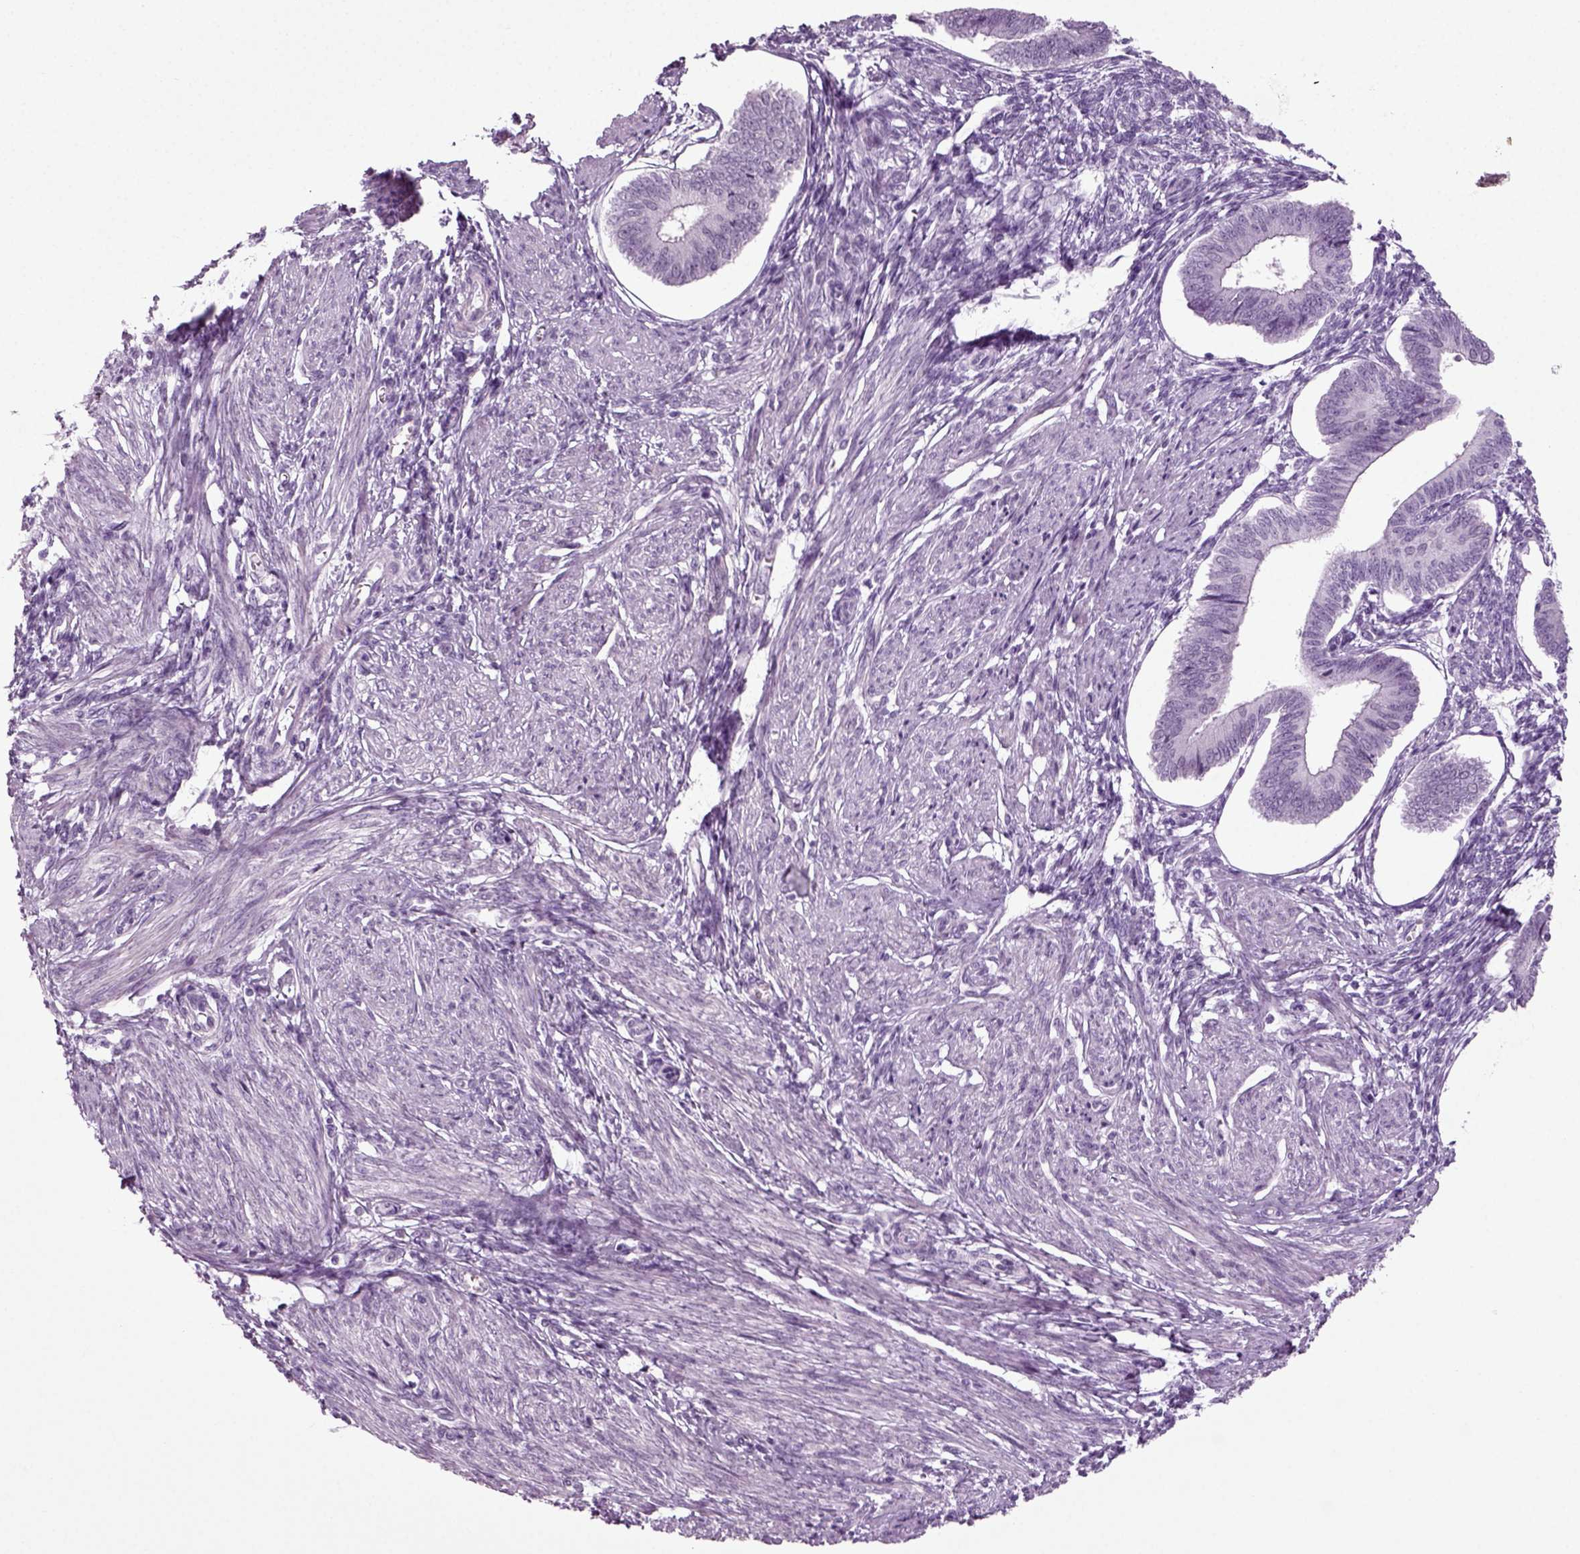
{"staining": {"intensity": "negative", "quantity": "none", "location": "none"}, "tissue": "endometrium", "cell_type": "Cells in endometrial stroma", "image_type": "normal", "snomed": [{"axis": "morphology", "description": "Normal tissue, NOS"}, {"axis": "topography", "description": "Endometrium"}], "caption": "This image is of normal endometrium stained with IHC to label a protein in brown with the nuclei are counter-stained blue. There is no expression in cells in endometrial stroma. Brightfield microscopy of immunohistochemistry stained with DAB (3,3'-diaminobenzidine) (brown) and hematoxylin (blue), captured at high magnification.", "gene": "ZC2HC1C", "patient": {"sex": "female", "age": 42}}